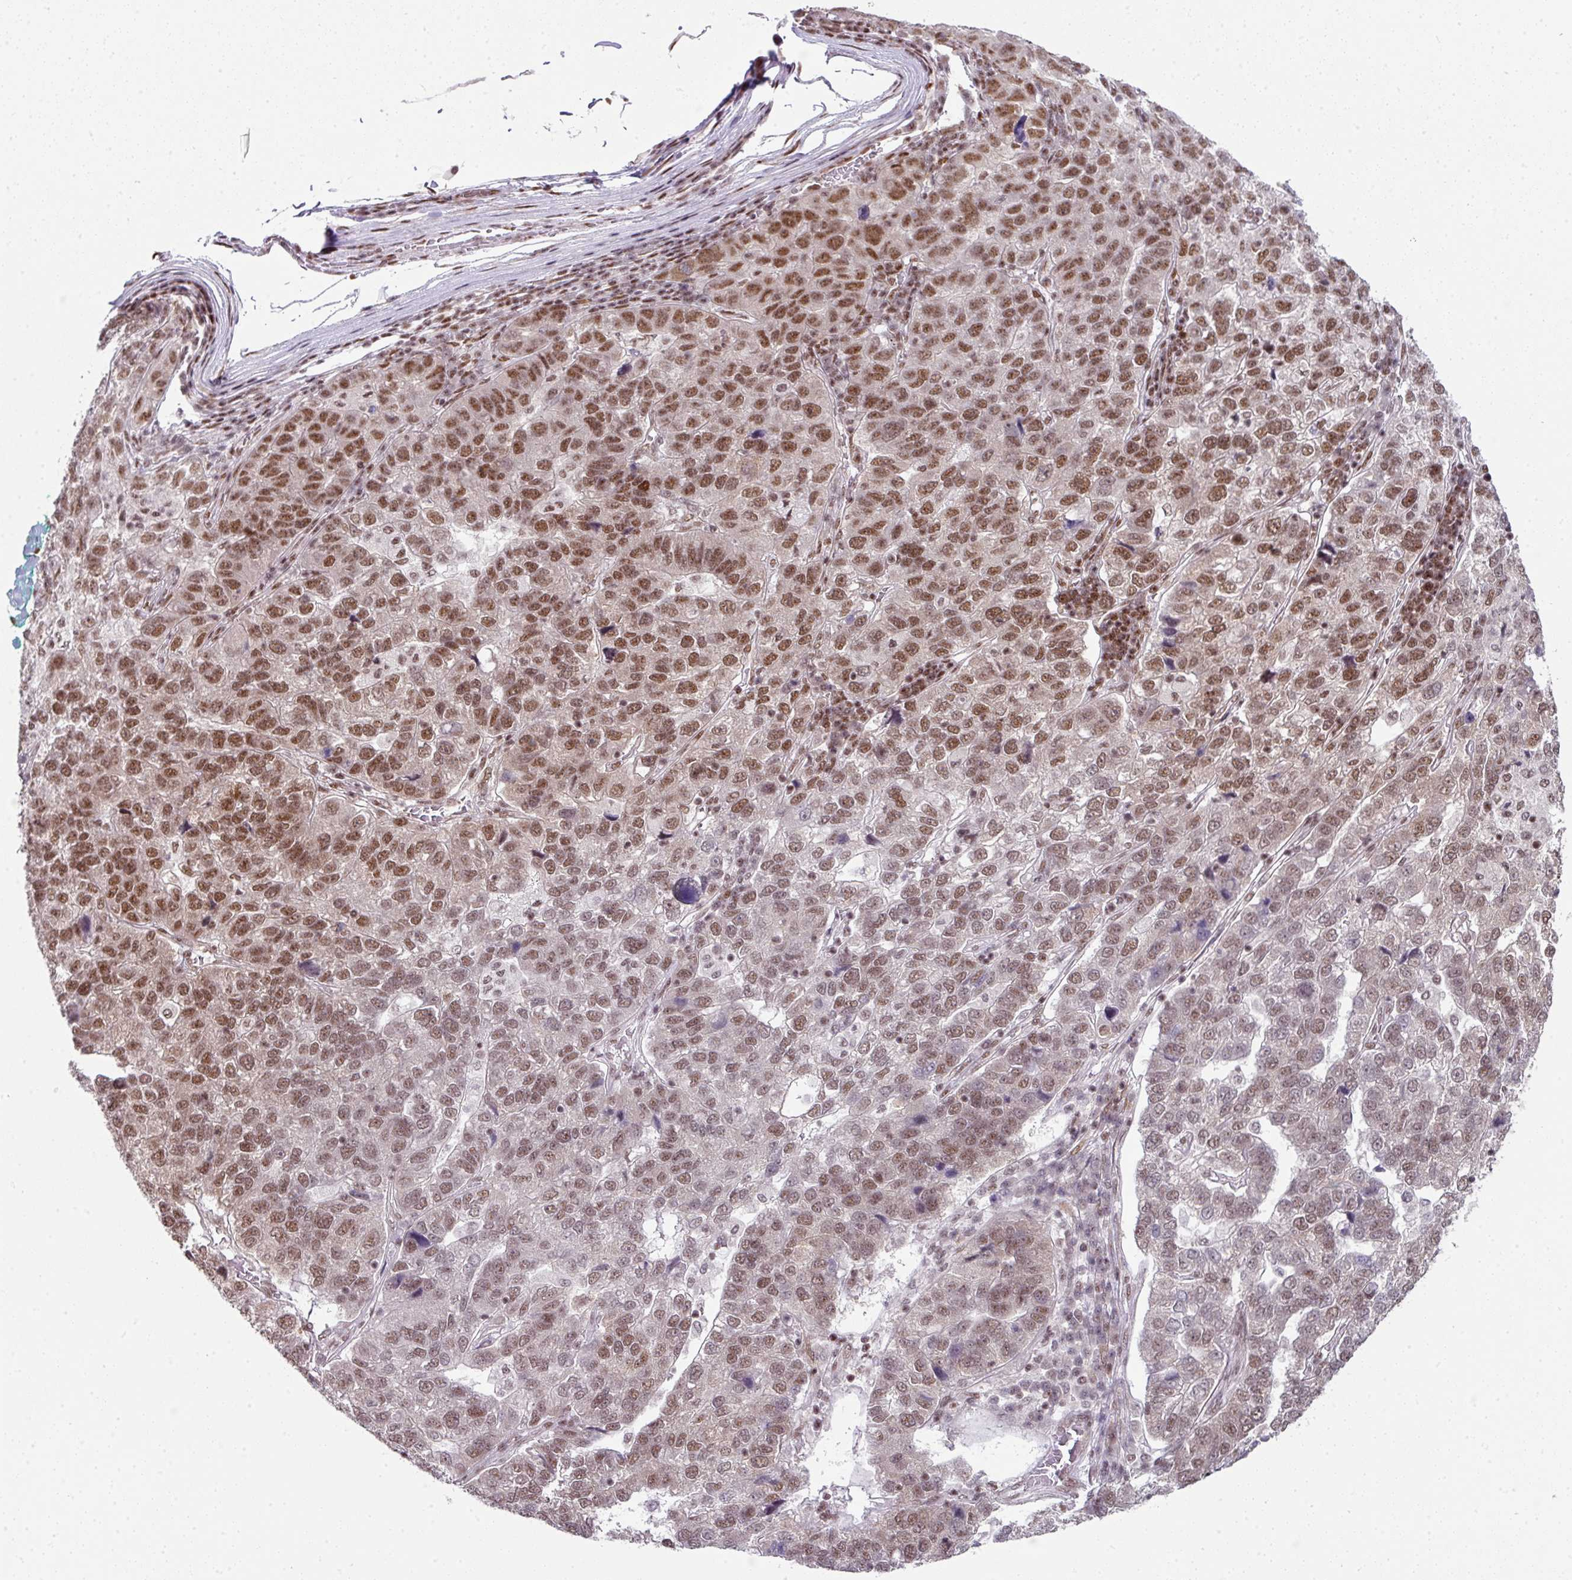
{"staining": {"intensity": "moderate", "quantity": ">75%", "location": "nuclear"}, "tissue": "pancreatic cancer", "cell_type": "Tumor cells", "image_type": "cancer", "snomed": [{"axis": "morphology", "description": "Adenocarcinoma, NOS"}, {"axis": "topography", "description": "Pancreas"}], "caption": "Brown immunohistochemical staining in pancreatic adenocarcinoma shows moderate nuclear staining in approximately >75% of tumor cells.", "gene": "NFYA", "patient": {"sex": "female", "age": 61}}